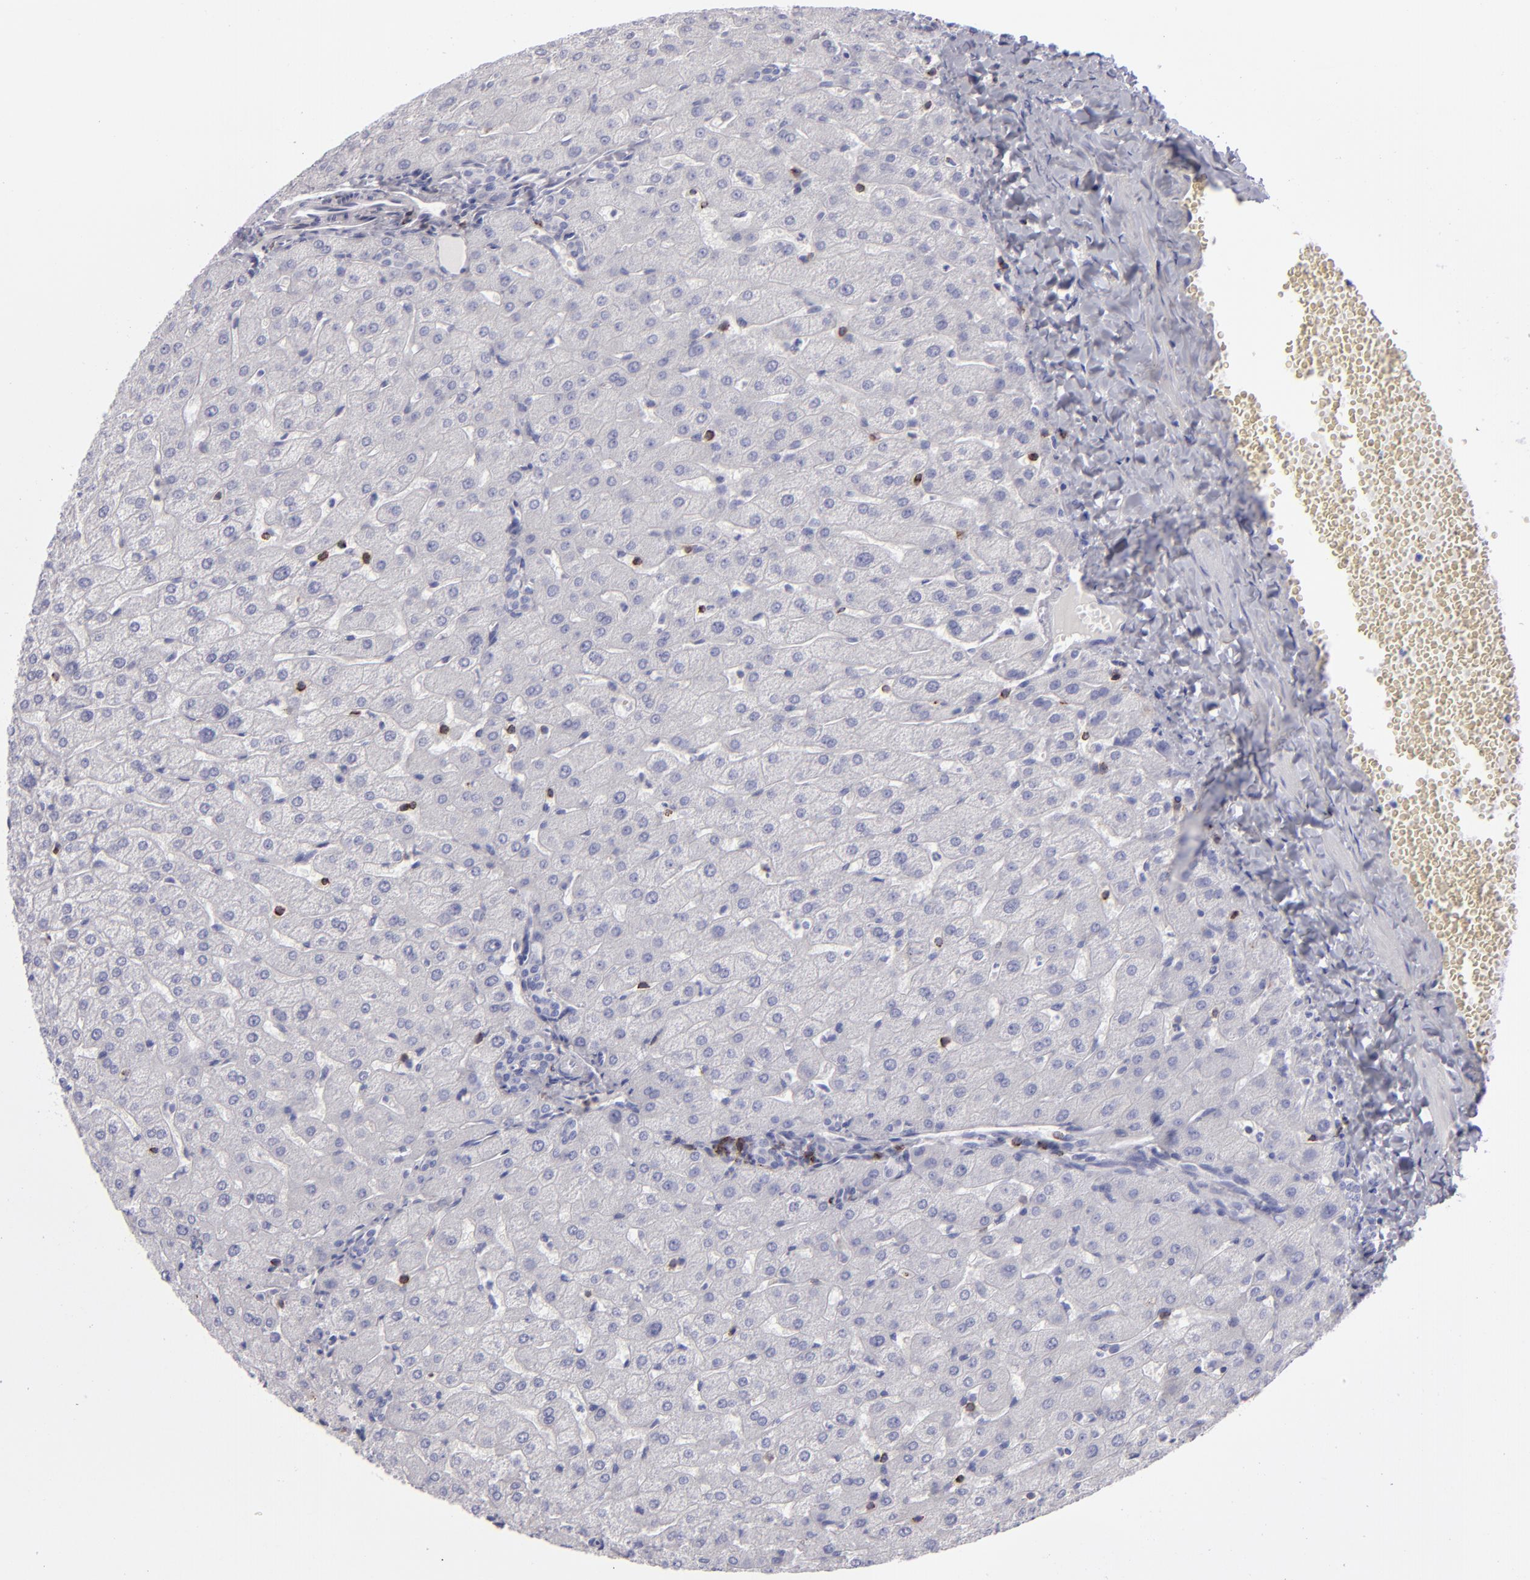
{"staining": {"intensity": "negative", "quantity": "none", "location": "none"}, "tissue": "liver", "cell_type": "Cholangiocytes", "image_type": "normal", "snomed": [{"axis": "morphology", "description": "Normal tissue, NOS"}, {"axis": "morphology", "description": "Fibrosis, NOS"}, {"axis": "topography", "description": "Liver"}], "caption": "An IHC micrograph of benign liver is shown. There is no staining in cholangiocytes of liver. (DAB (3,3'-diaminobenzidine) IHC visualized using brightfield microscopy, high magnification).", "gene": "CD2", "patient": {"sex": "female", "age": 29}}